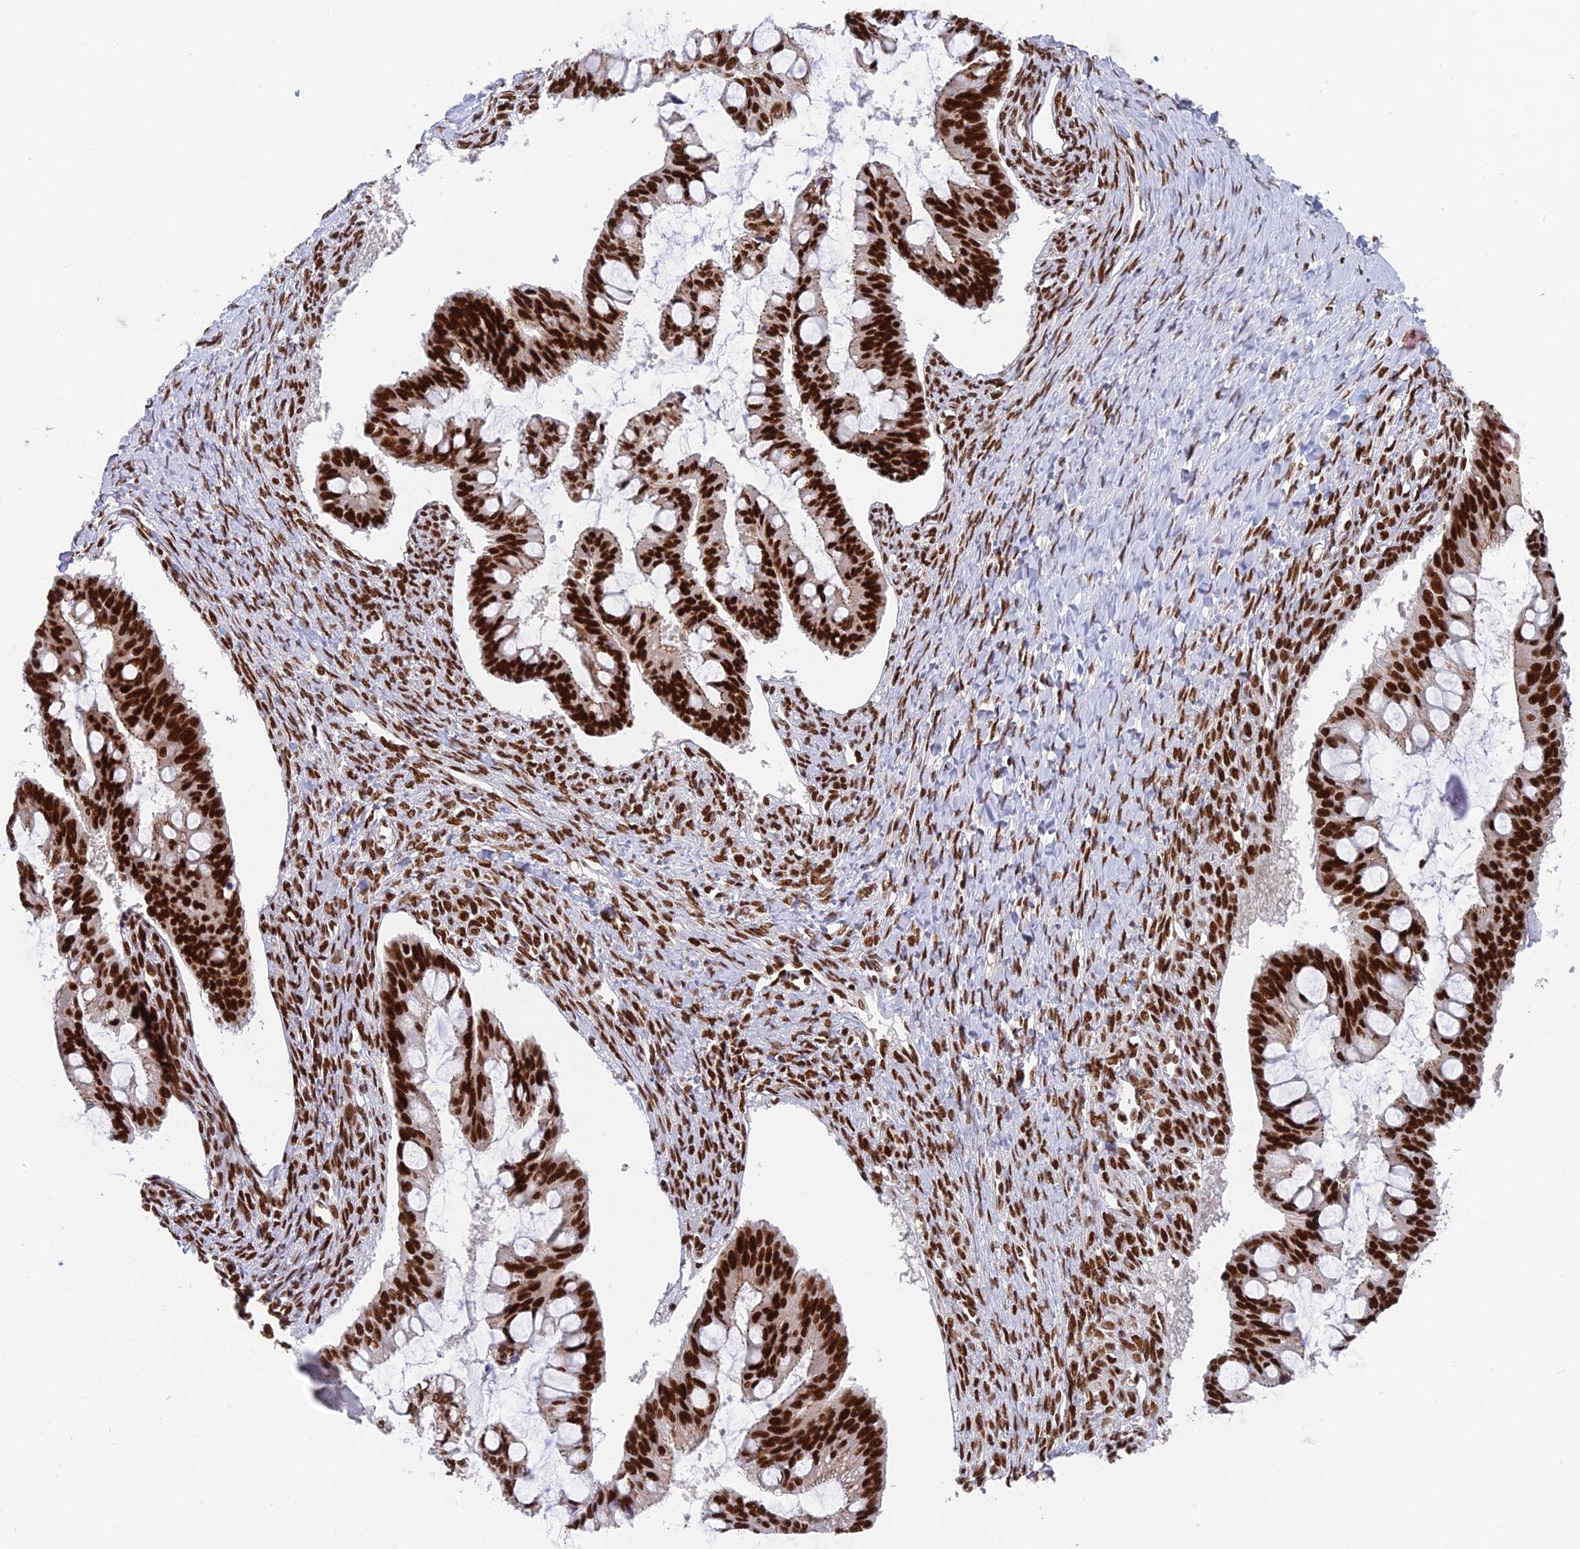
{"staining": {"intensity": "strong", "quantity": ">75%", "location": "nuclear"}, "tissue": "ovarian cancer", "cell_type": "Tumor cells", "image_type": "cancer", "snomed": [{"axis": "morphology", "description": "Cystadenocarcinoma, mucinous, NOS"}, {"axis": "topography", "description": "Ovary"}], "caption": "Protein expression analysis of human mucinous cystadenocarcinoma (ovarian) reveals strong nuclear expression in approximately >75% of tumor cells.", "gene": "EEF1AKMT3", "patient": {"sex": "female", "age": 73}}